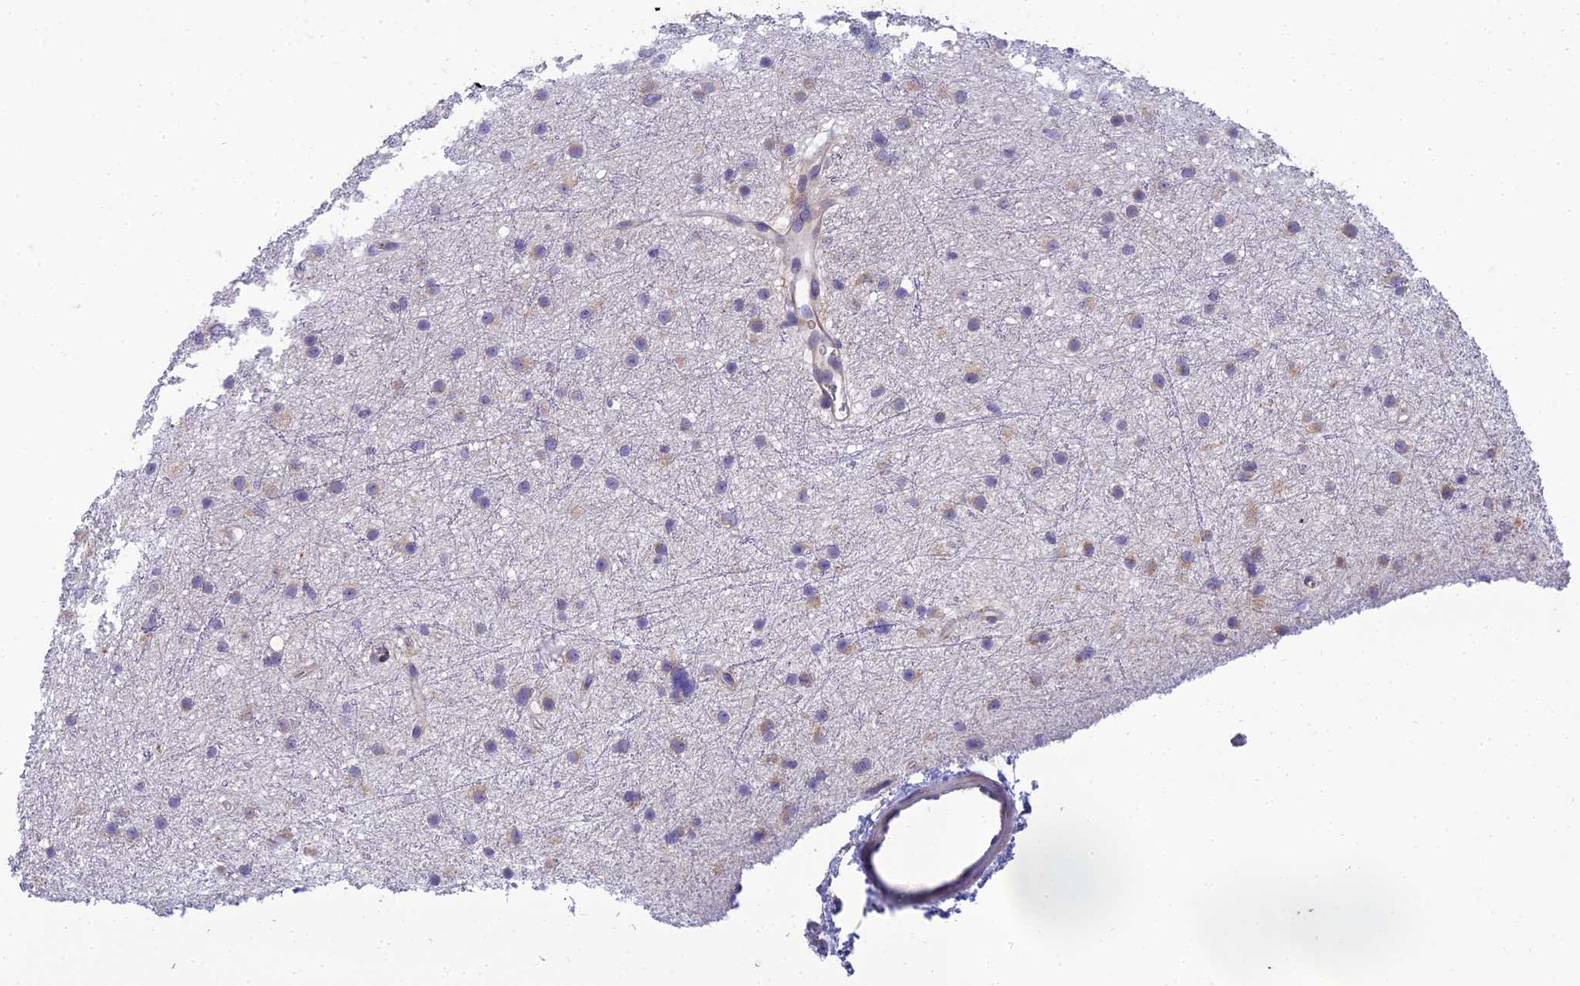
{"staining": {"intensity": "weak", "quantity": "<25%", "location": "cytoplasmic/membranous"}, "tissue": "glioma", "cell_type": "Tumor cells", "image_type": "cancer", "snomed": [{"axis": "morphology", "description": "Glioma, malignant, Low grade"}, {"axis": "topography", "description": "Cerebral cortex"}], "caption": "IHC photomicrograph of neoplastic tissue: malignant low-grade glioma stained with DAB (3,3'-diaminobenzidine) shows no significant protein expression in tumor cells.", "gene": "CLCN7", "patient": {"sex": "female", "age": 39}}